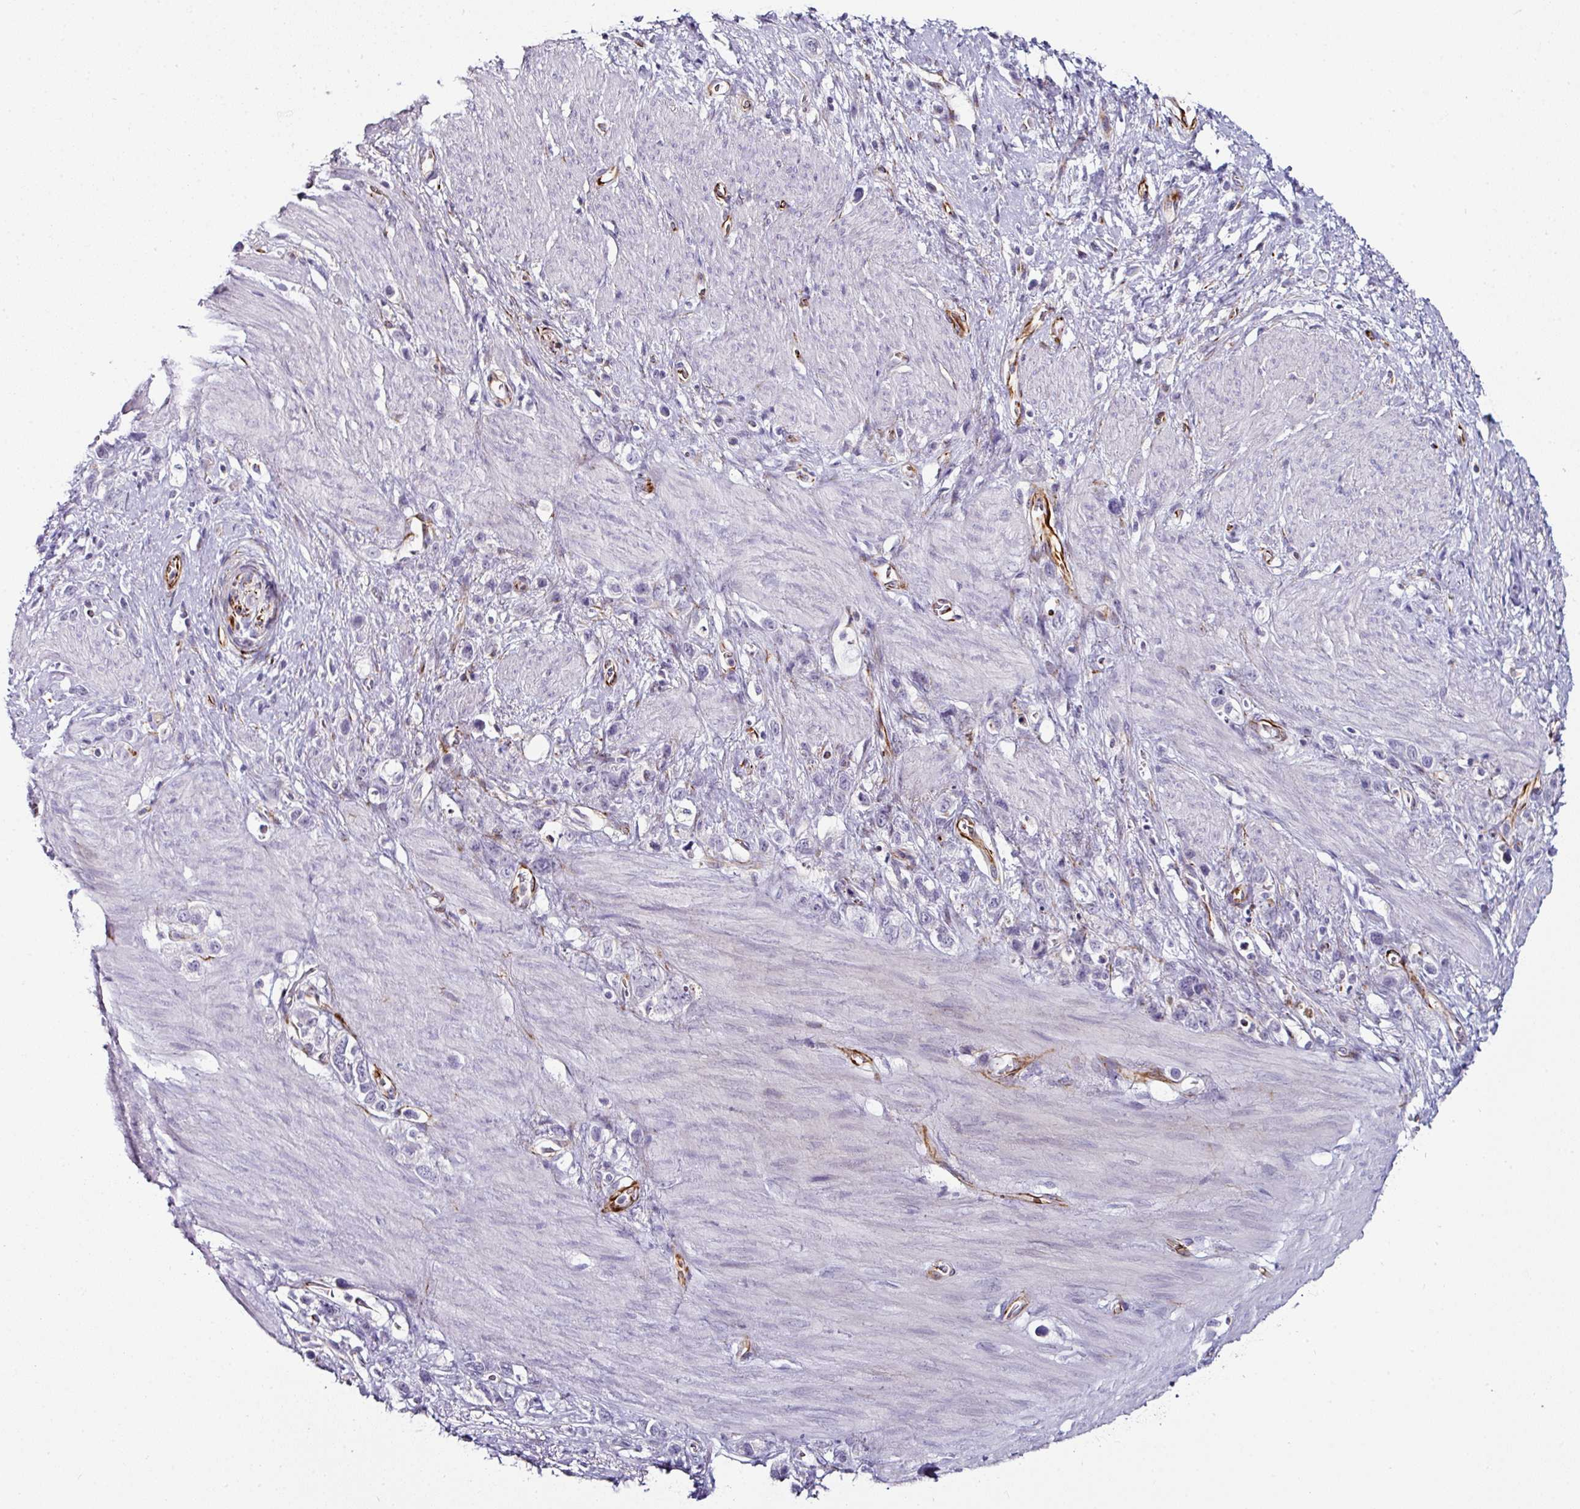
{"staining": {"intensity": "negative", "quantity": "none", "location": "none"}, "tissue": "stomach cancer", "cell_type": "Tumor cells", "image_type": "cancer", "snomed": [{"axis": "morphology", "description": "Adenocarcinoma, NOS"}, {"axis": "topography", "description": "Stomach"}], "caption": "A high-resolution photomicrograph shows immunohistochemistry (IHC) staining of stomach cancer, which reveals no significant staining in tumor cells. Nuclei are stained in blue.", "gene": "TMPRSS9", "patient": {"sex": "female", "age": 65}}